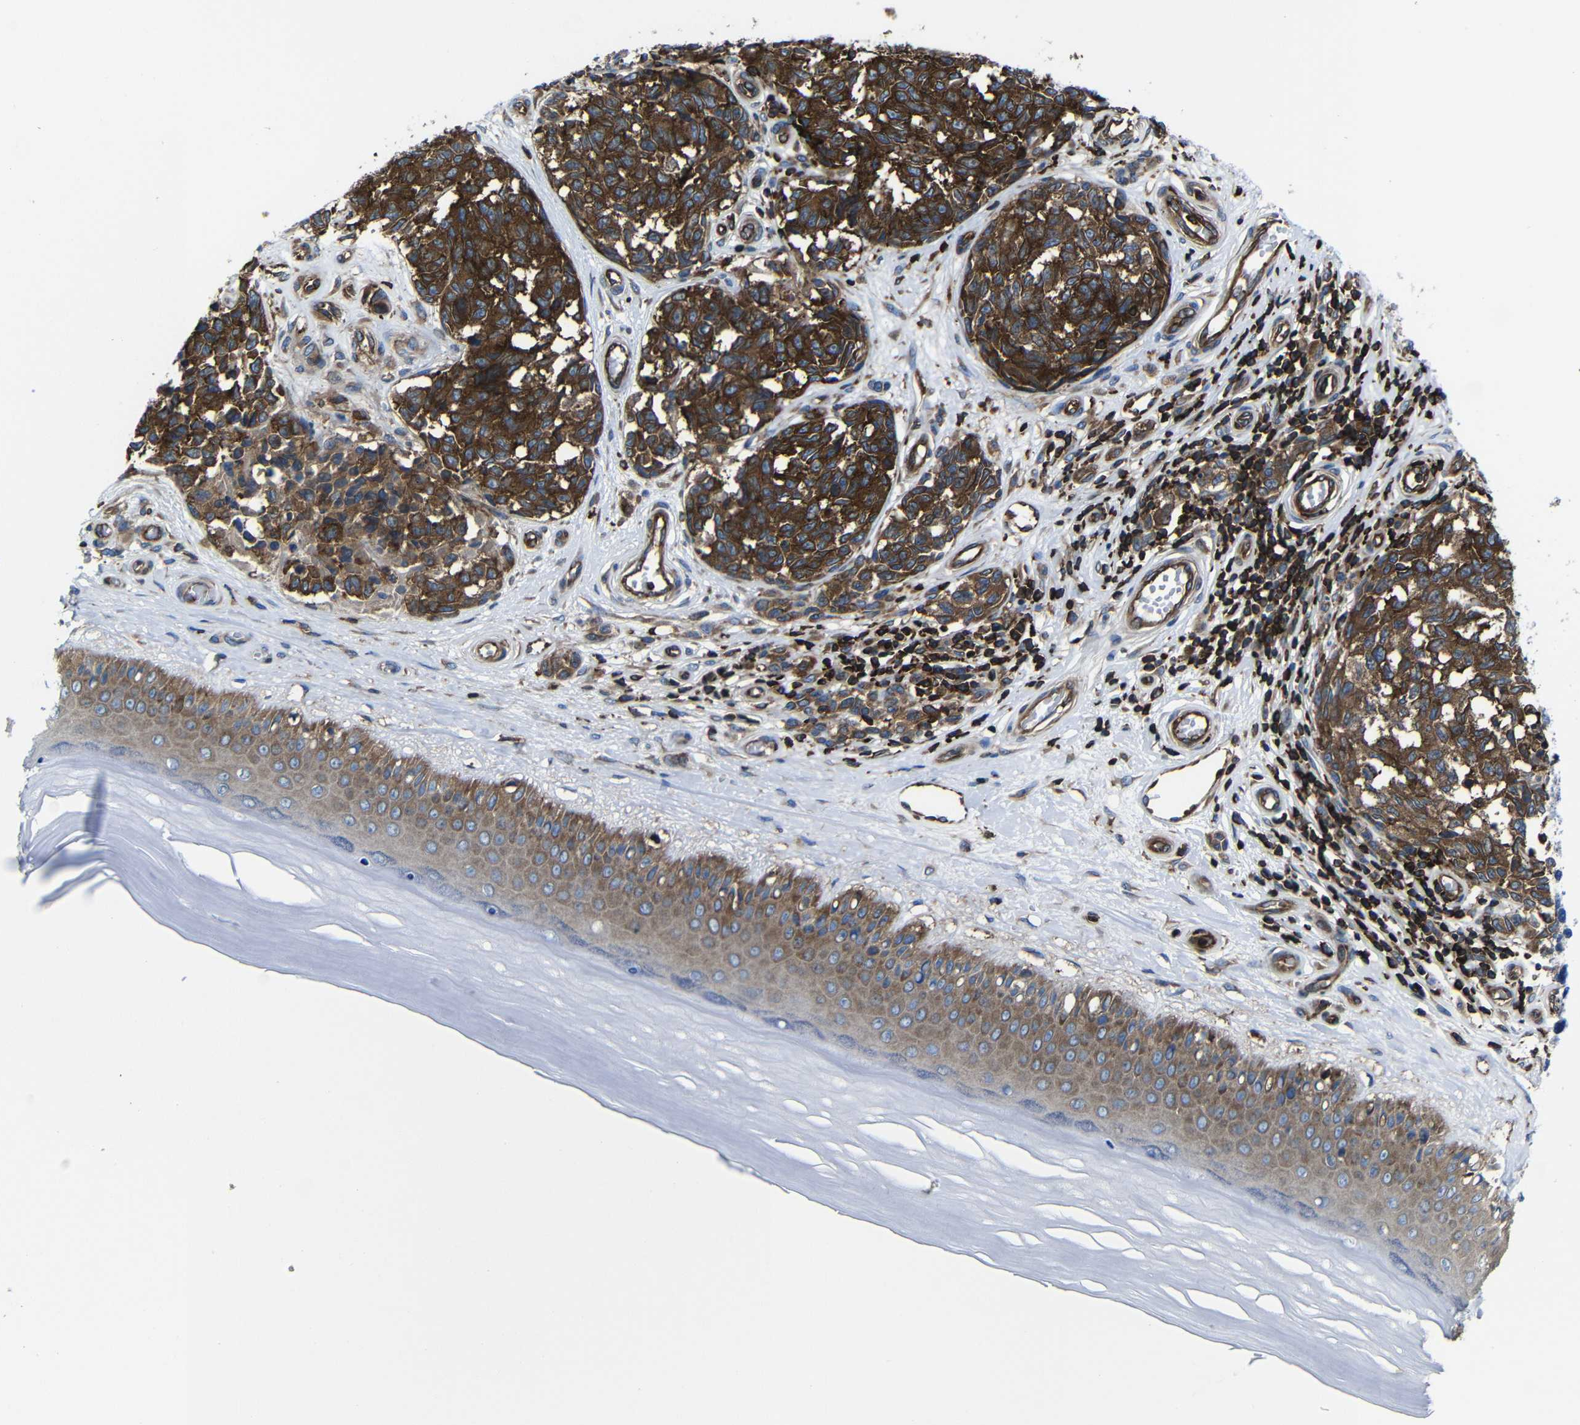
{"staining": {"intensity": "strong", "quantity": ">75%", "location": "cytoplasmic/membranous"}, "tissue": "melanoma", "cell_type": "Tumor cells", "image_type": "cancer", "snomed": [{"axis": "morphology", "description": "Malignant melanoma, NOS"}, {"axis": "topography", "description": "Skin"}], "caption": "Malignant melanoma stained with IHC demonstrates strong cytoplasmic/membranous positivity in approximately >75% of tumor cells.", "gene": "ARHGEF1", "patient": {"sex": "female", "age": 64}}